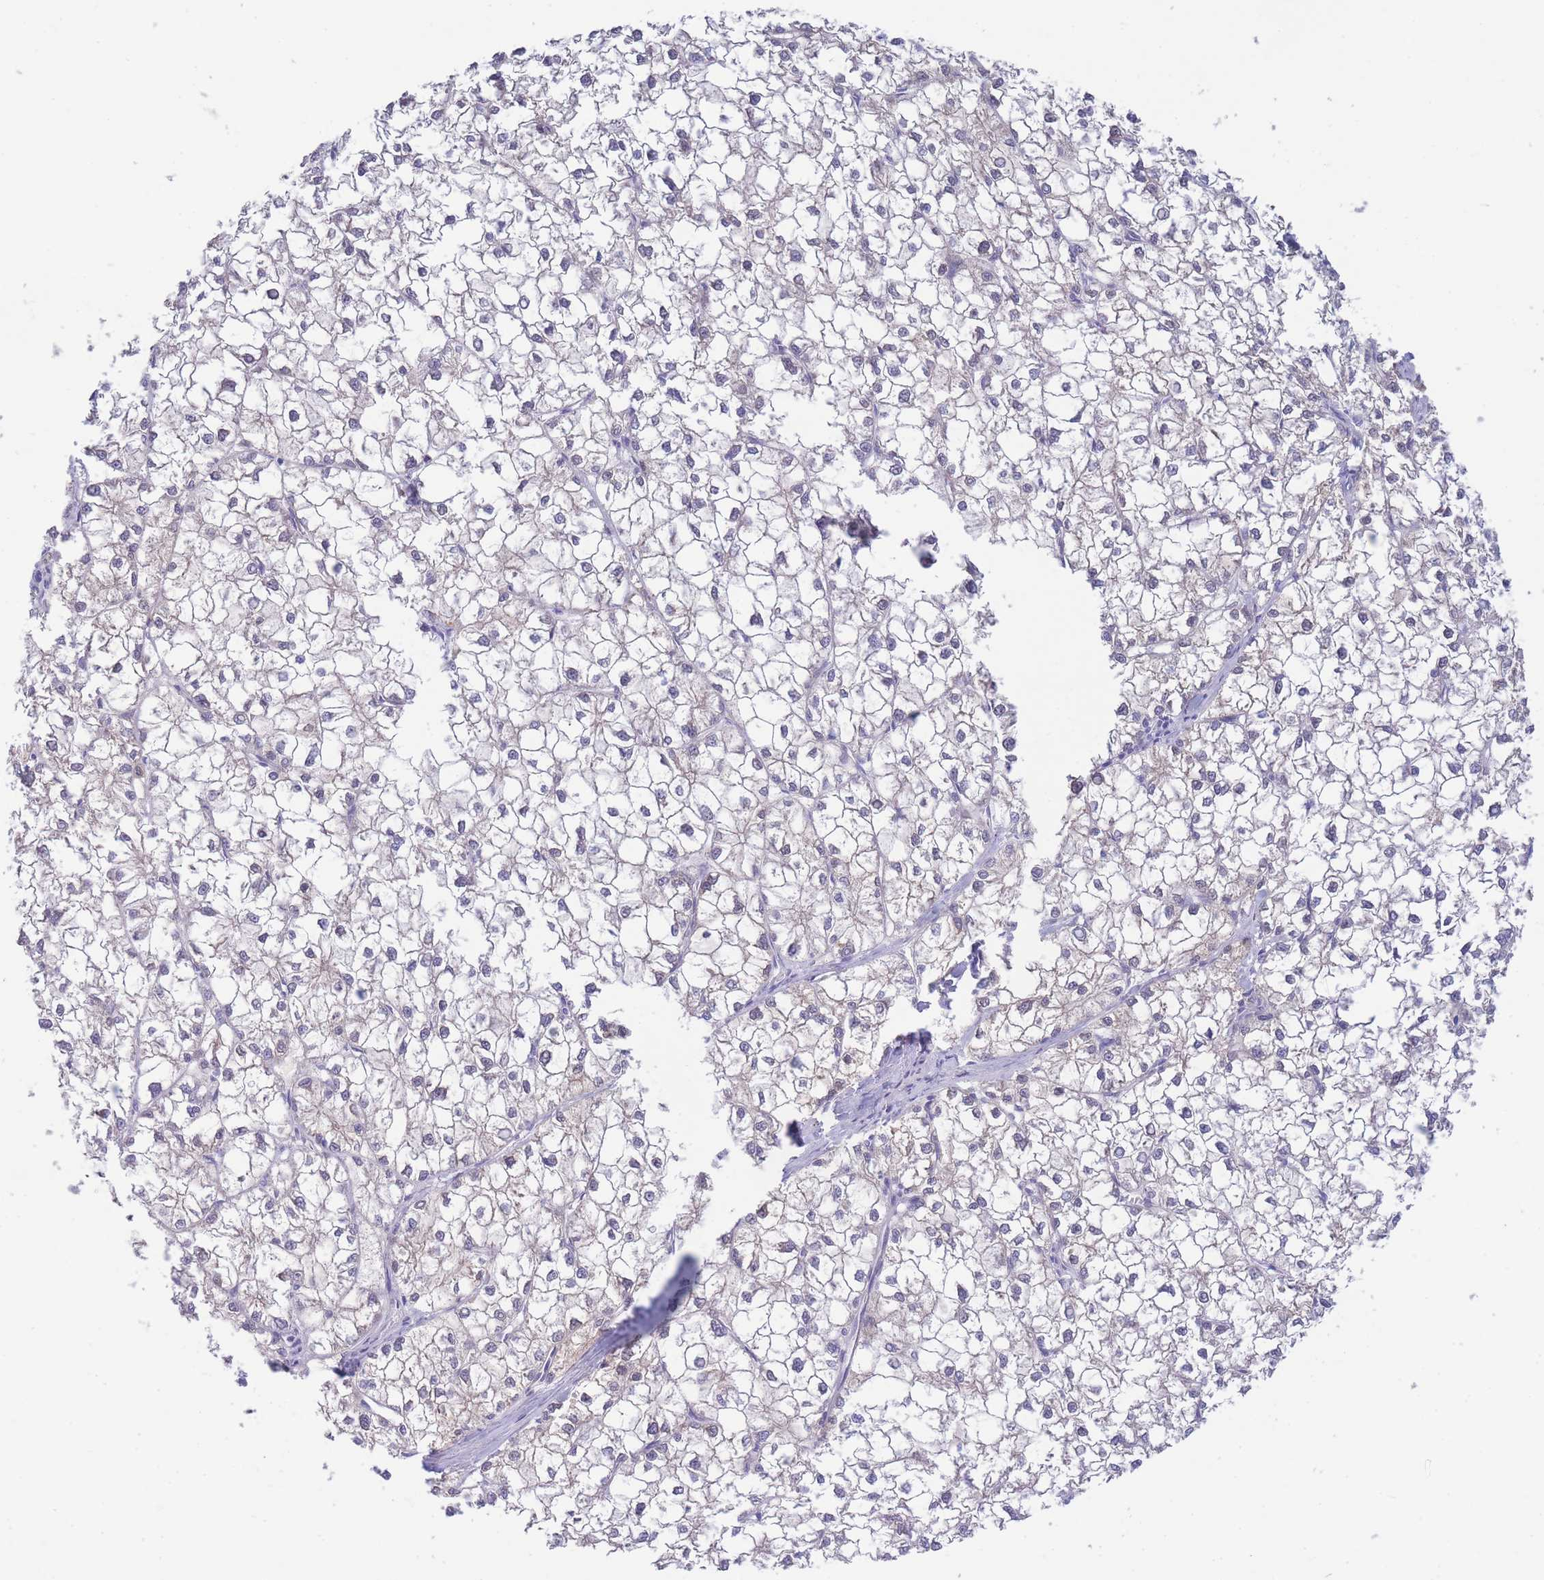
{"staining": {"intensity": "negative", "quantity": "none", "location": "none"}, "tissue": "liver cancer", "cell_type": "Tumor cells", "image_type": "cancer", "snomed": [{"axis": "morphology", "description": "Carcinoma, Hepatocellular, NOS"}, {"axis": "topography", "description": "Liver"}], "caption": "Immunohistochemistry image of neoplastic tissue: hepatocellular carcinoma (liver) stained with DAB displays no significant protein expression in tumor cells.", "gene": "PCDHB3", "patient": {"sex": "female", "age": 43}}